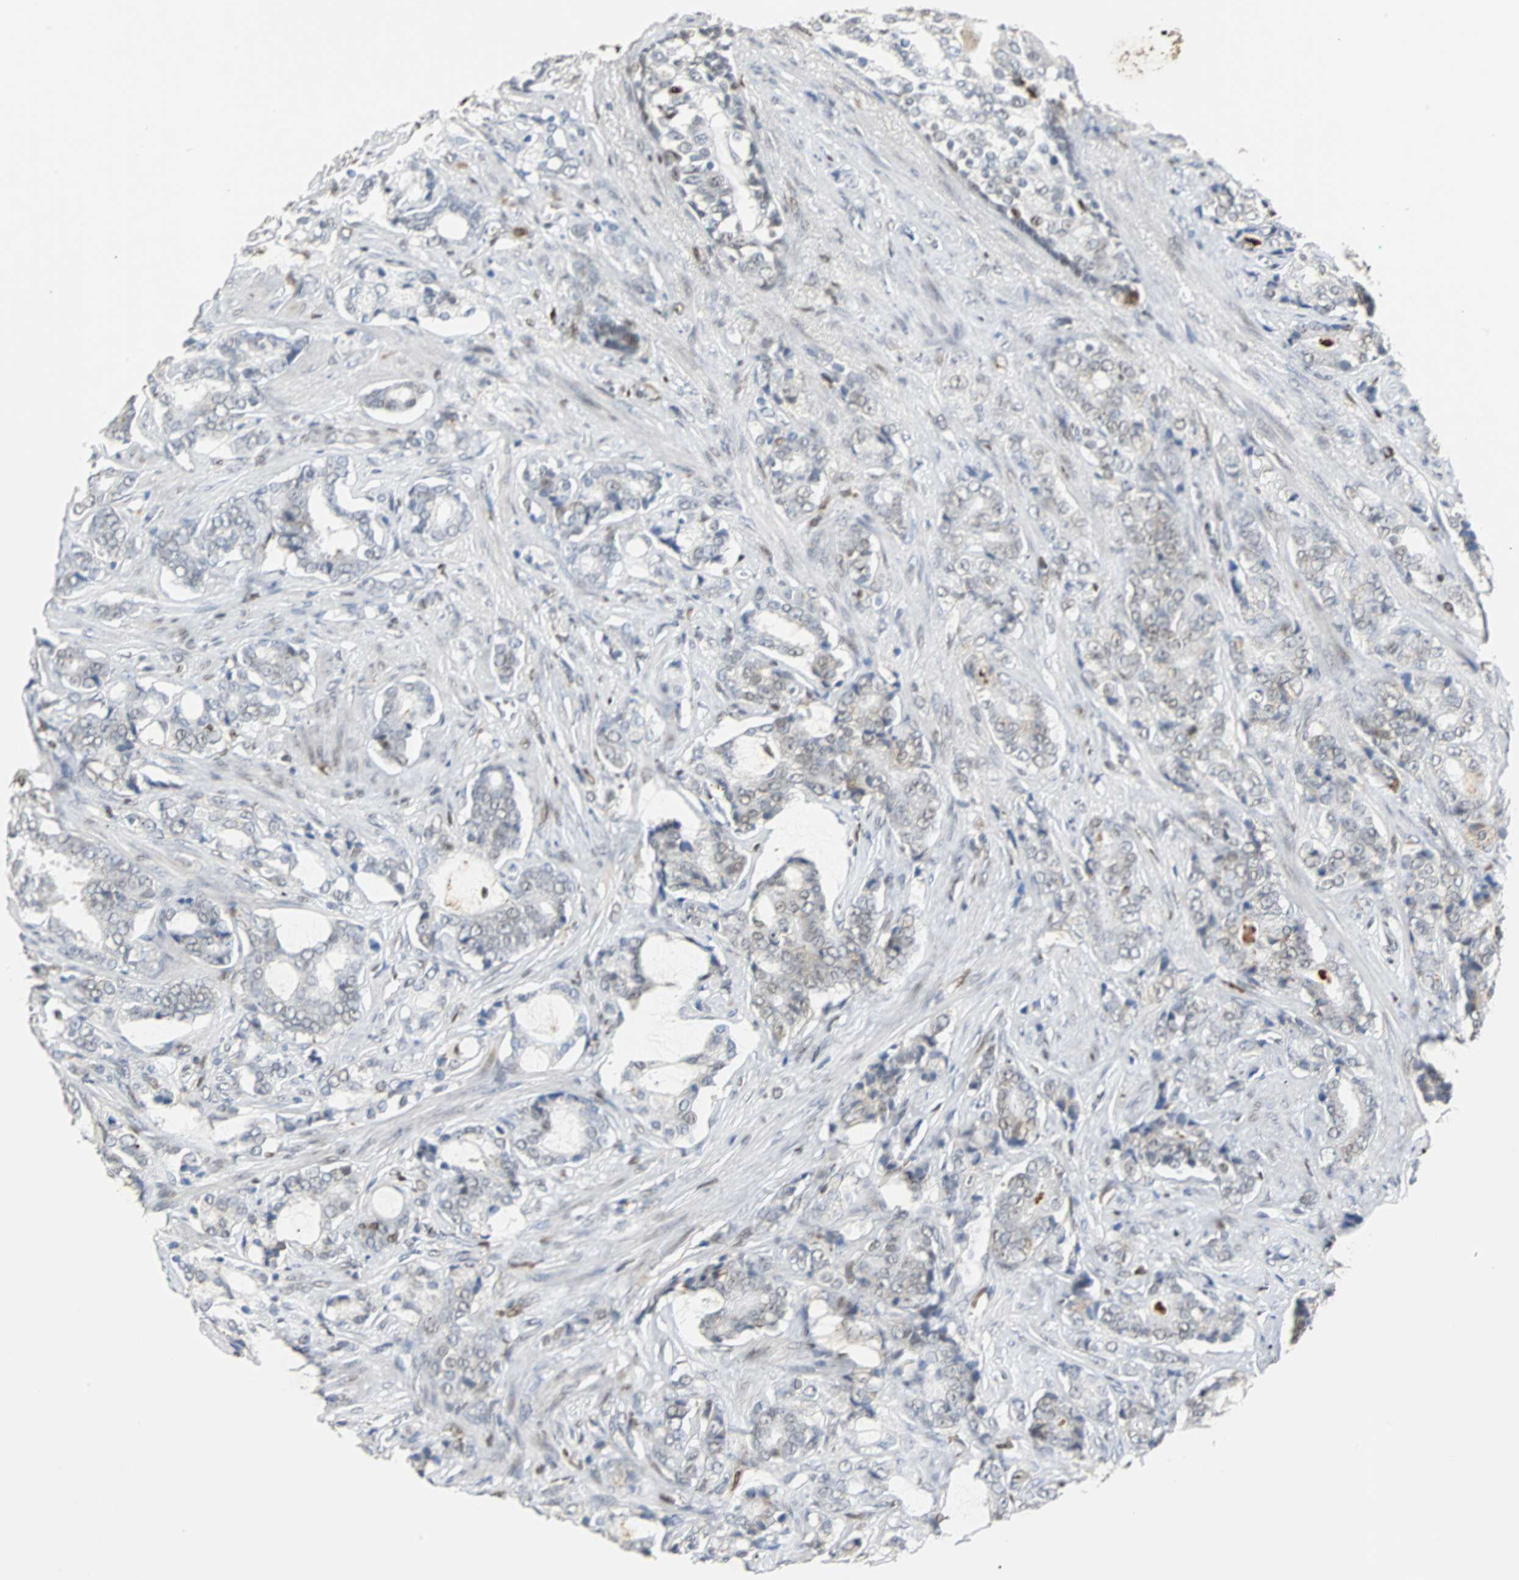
{"staining": {"intensity": "negative", "quantity": "none", "location": "none"}, "tissue": "prostate cancer", "cell_type": "Tumor cells", "image_type": "cancer", "snomed": [{"axis": "morphology", "description": "Adenocarcinoma, Low grade"}, {"axis": "topography", "description": "Prostate"}], "caption": "Immunohistochemistry of prostate cancer (adenocarcinoma (low-grade)) demonstrates no staining in tumor cells.", "gene": "HLX", "patient": {"sex": "male", "age": 58}}